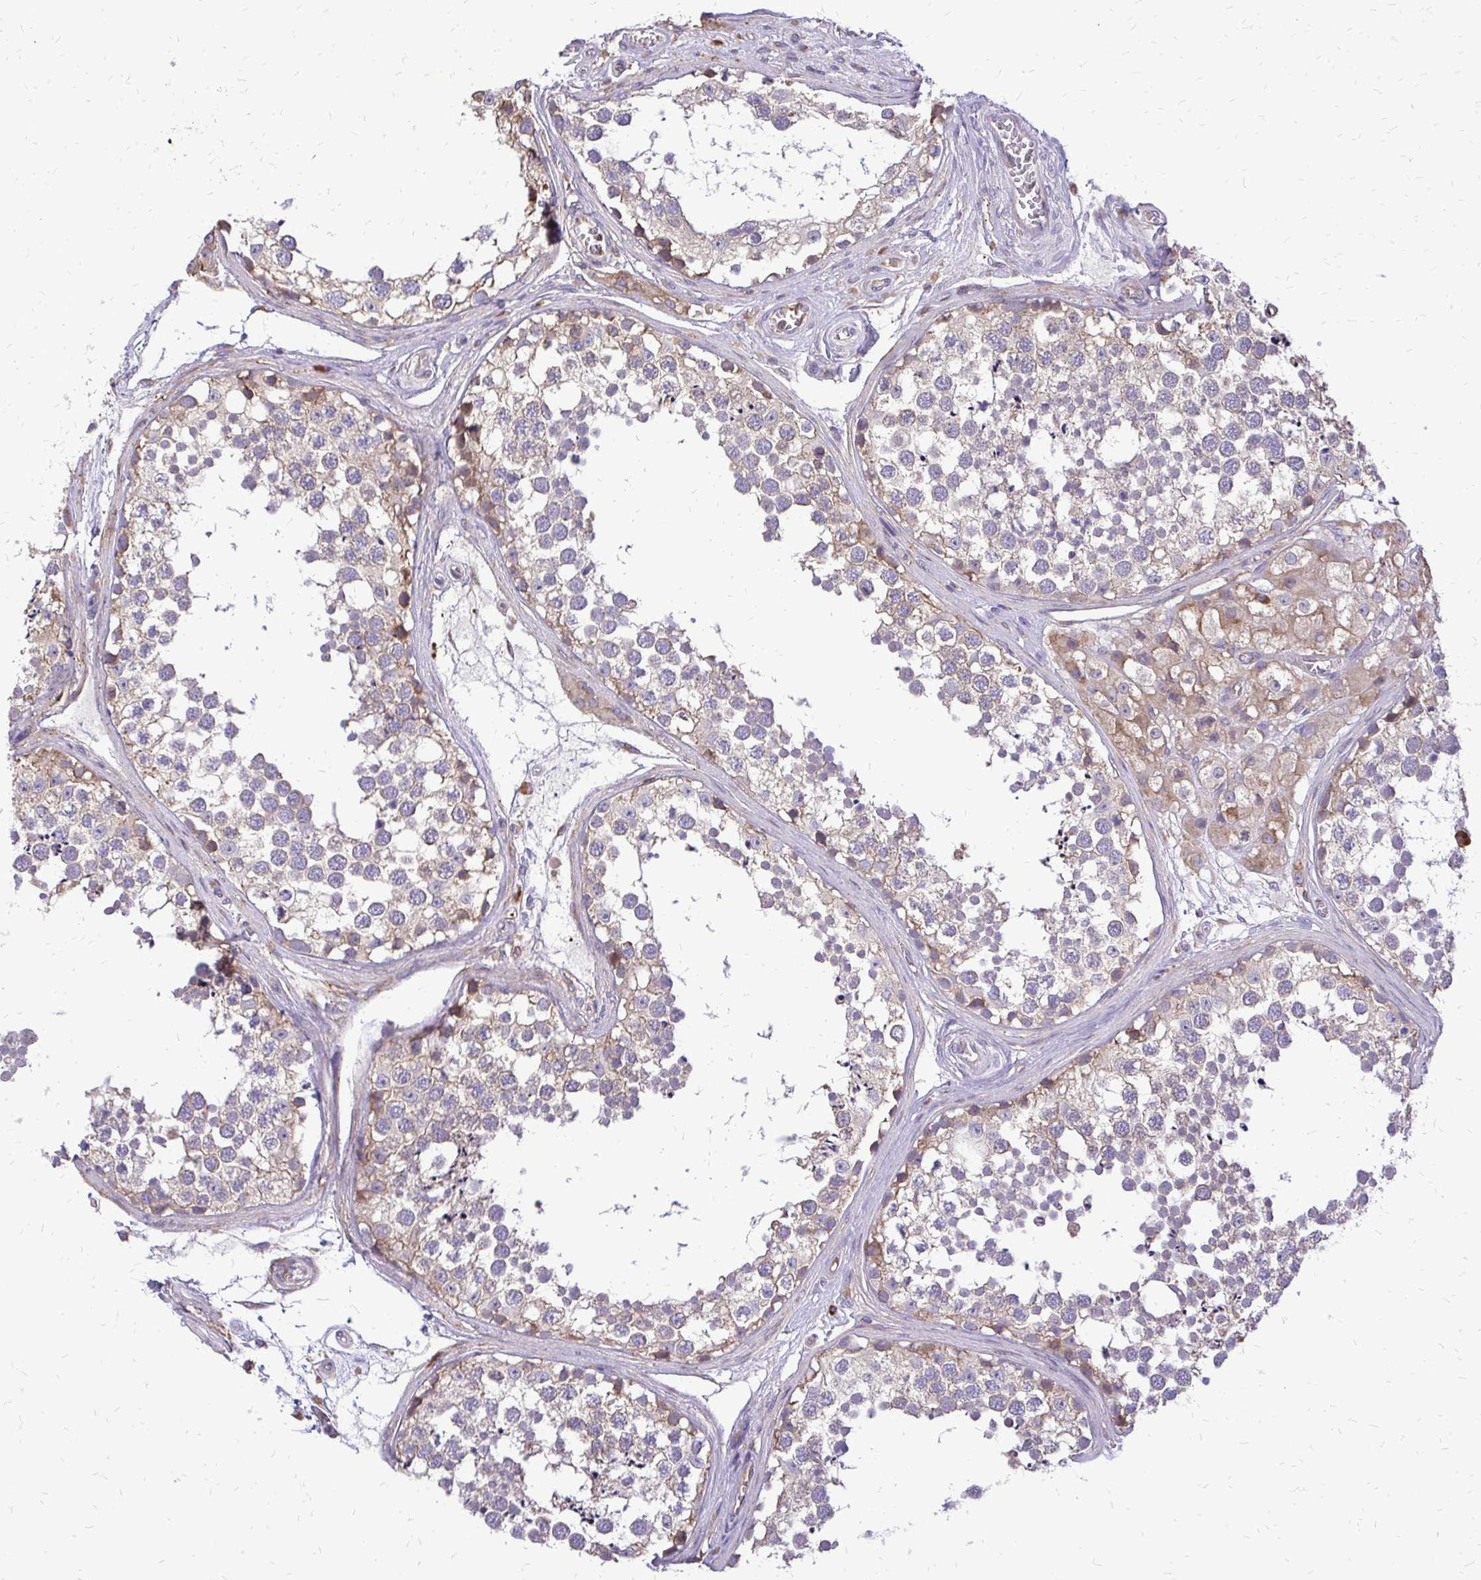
{"staining": {"intensity": "weak", "quantity": ">75%", "location": "cytoplasmic/membranous"}, "tissue": "testis", "cell_type": "Cells in seminiferous ducts", "image_type": "normal", "snomed": [{"axis": "morphology", "description": "Normal tissue, NOS"}, {"axis": "morphology", "description": "Seminoma, NOS"}, {"axis": "topography", "description": "Testis"}], "caption": "An immunohistochemistry histopathology image of unremarkable tissue is shown. Protein staining in brown shows weak cytoplasmic/membranous positivity in testis within cells in seminiferous ducts. (Brightfield microscopy of DAB IHC at high magnification).", "gene": "RPS3", "patient": {"sex": "male", "age": 65}}